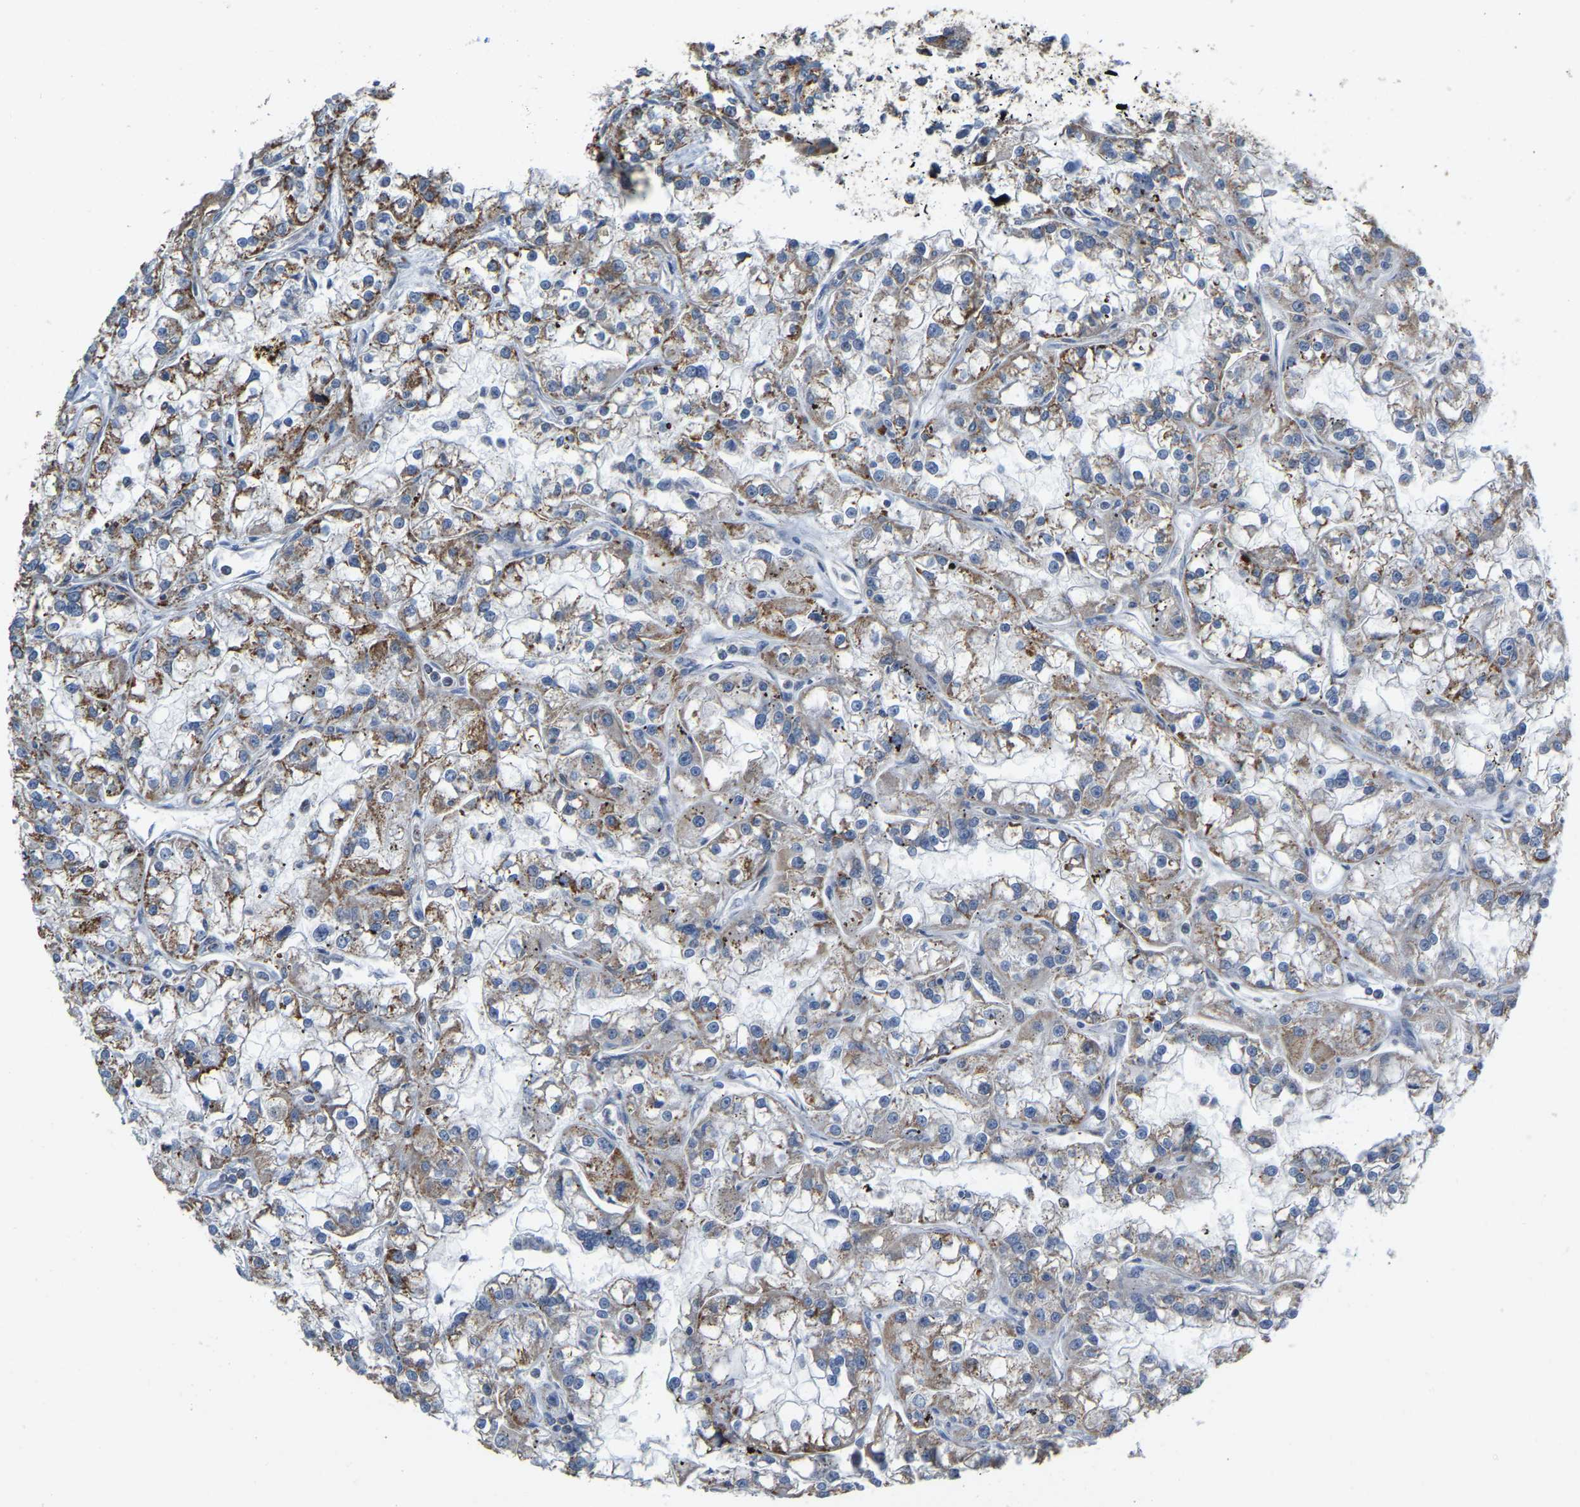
{"staining": {"intensity": "moderate", "quantity": ">75%", "location": "cytoplasmic/membranous"}, "tissue": "renal cancer", "cell_type": "Tumor cells", "image_type": "cancer", "snomed": [{"axis": "morphology", "description": "Adenocarcinoma, NOS"}, {"axis": "topography", "description": "Kidney"}], "caption": "Approximately >75% of tumor cells in human renal cancer (adenocarcinoma) show moderate cytoplasmic/membranous protein expression as visualized by brown immunohistochemical staining.", "gene": "CBLB", "patient": {"sex": "female", "age": 52}}